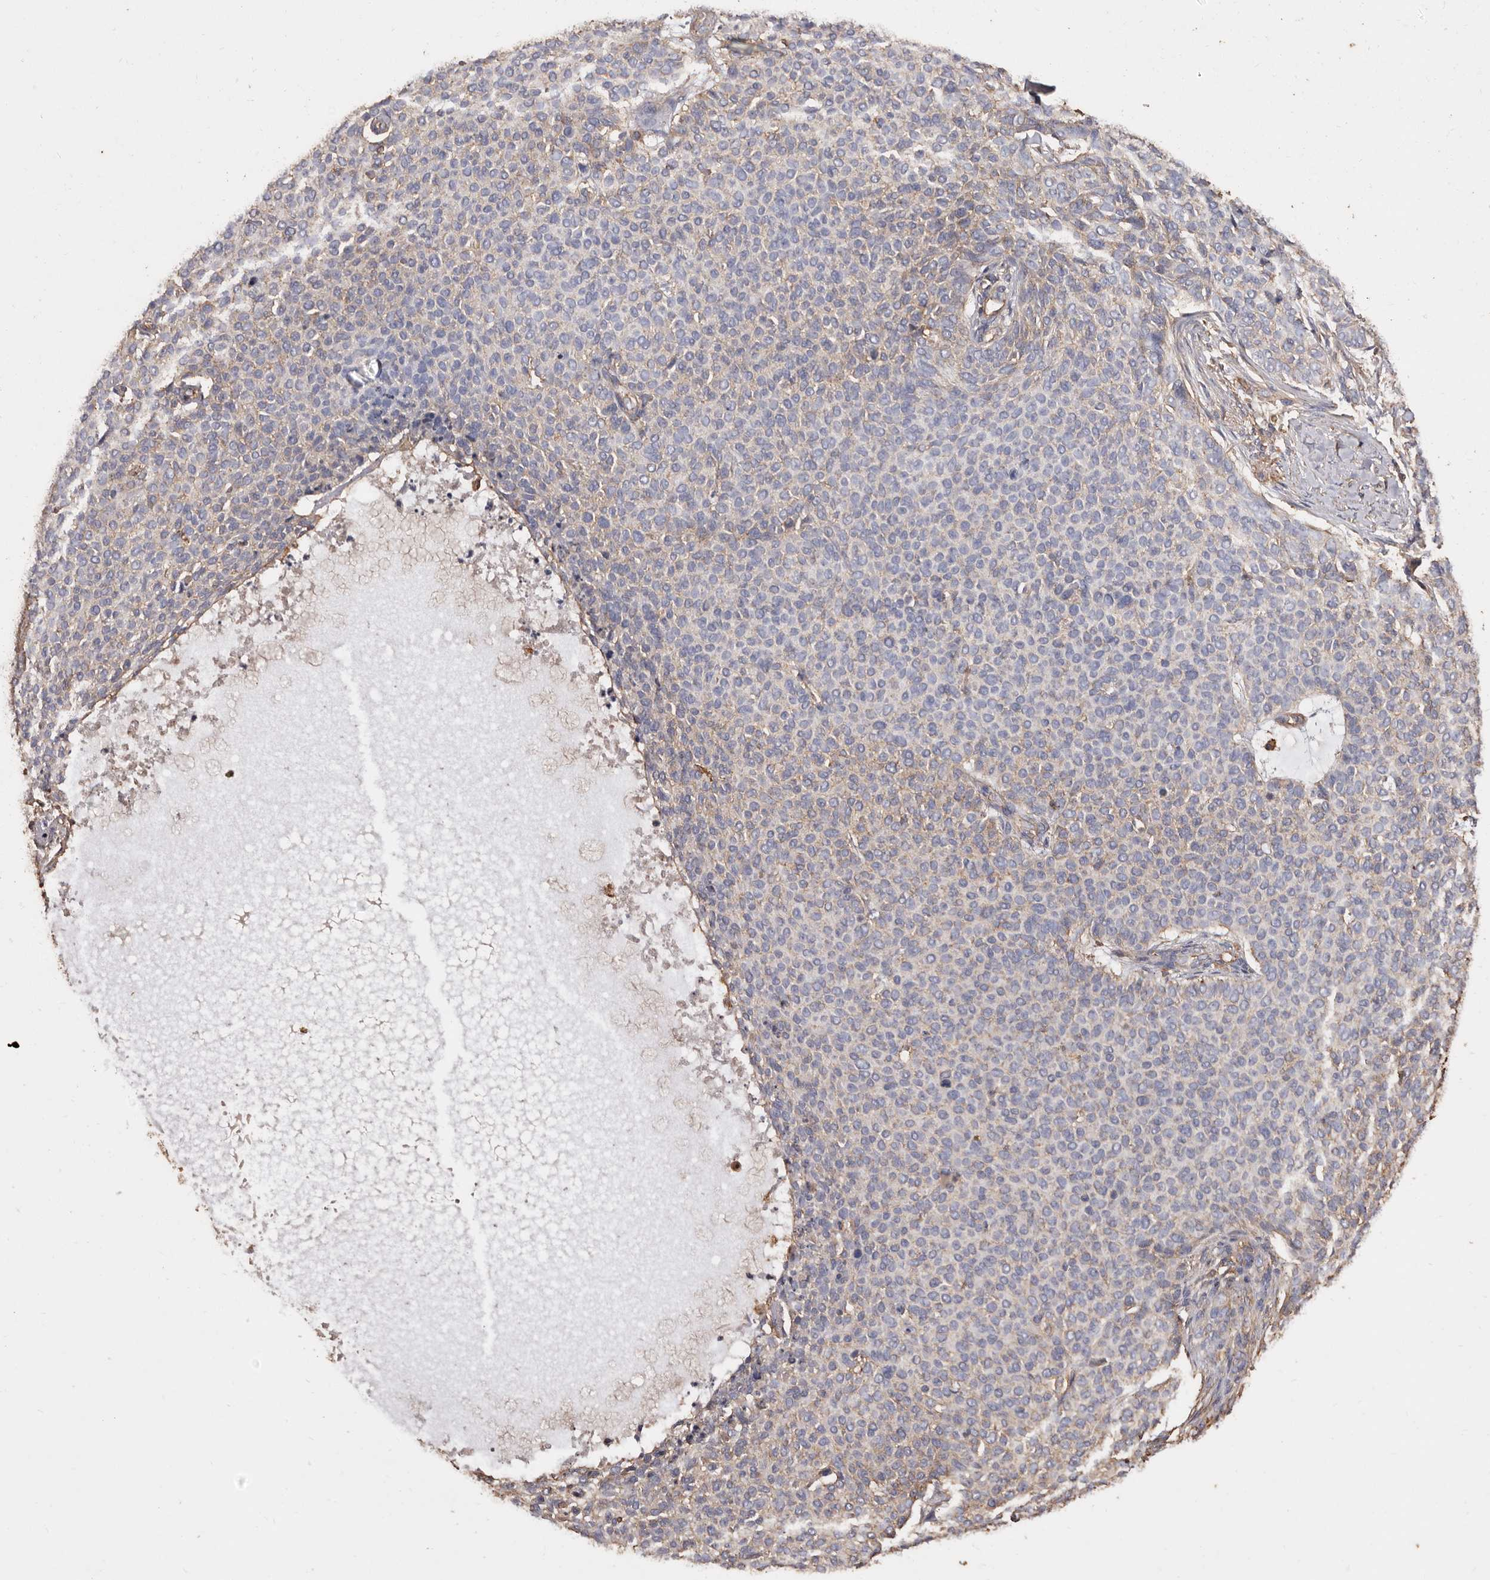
{"staining": {"intensity": "weak", "quantity": "<25%", "location": "cytoplasmic/membranous"}, "tissue": "skin cancer", "cell_type": "Tumor cells", "image_type": "cancer", "snomed": [{"axis": "morphology", "description": "Normal tissue, NOS"}, {"axis": "morphology", "description": "Basal cell carcinoma"}, {"axis": "topography", "description": "Skin"}], "caption": "Immunohistochemistry micrograph of neoplastic tissue: human skin cancer (basal cell carcinoma) stained with DAB displays no significant protein staining in tumor cells.", "gene": "COQ8B", "patient": {"sex": "male", "age": 50}}